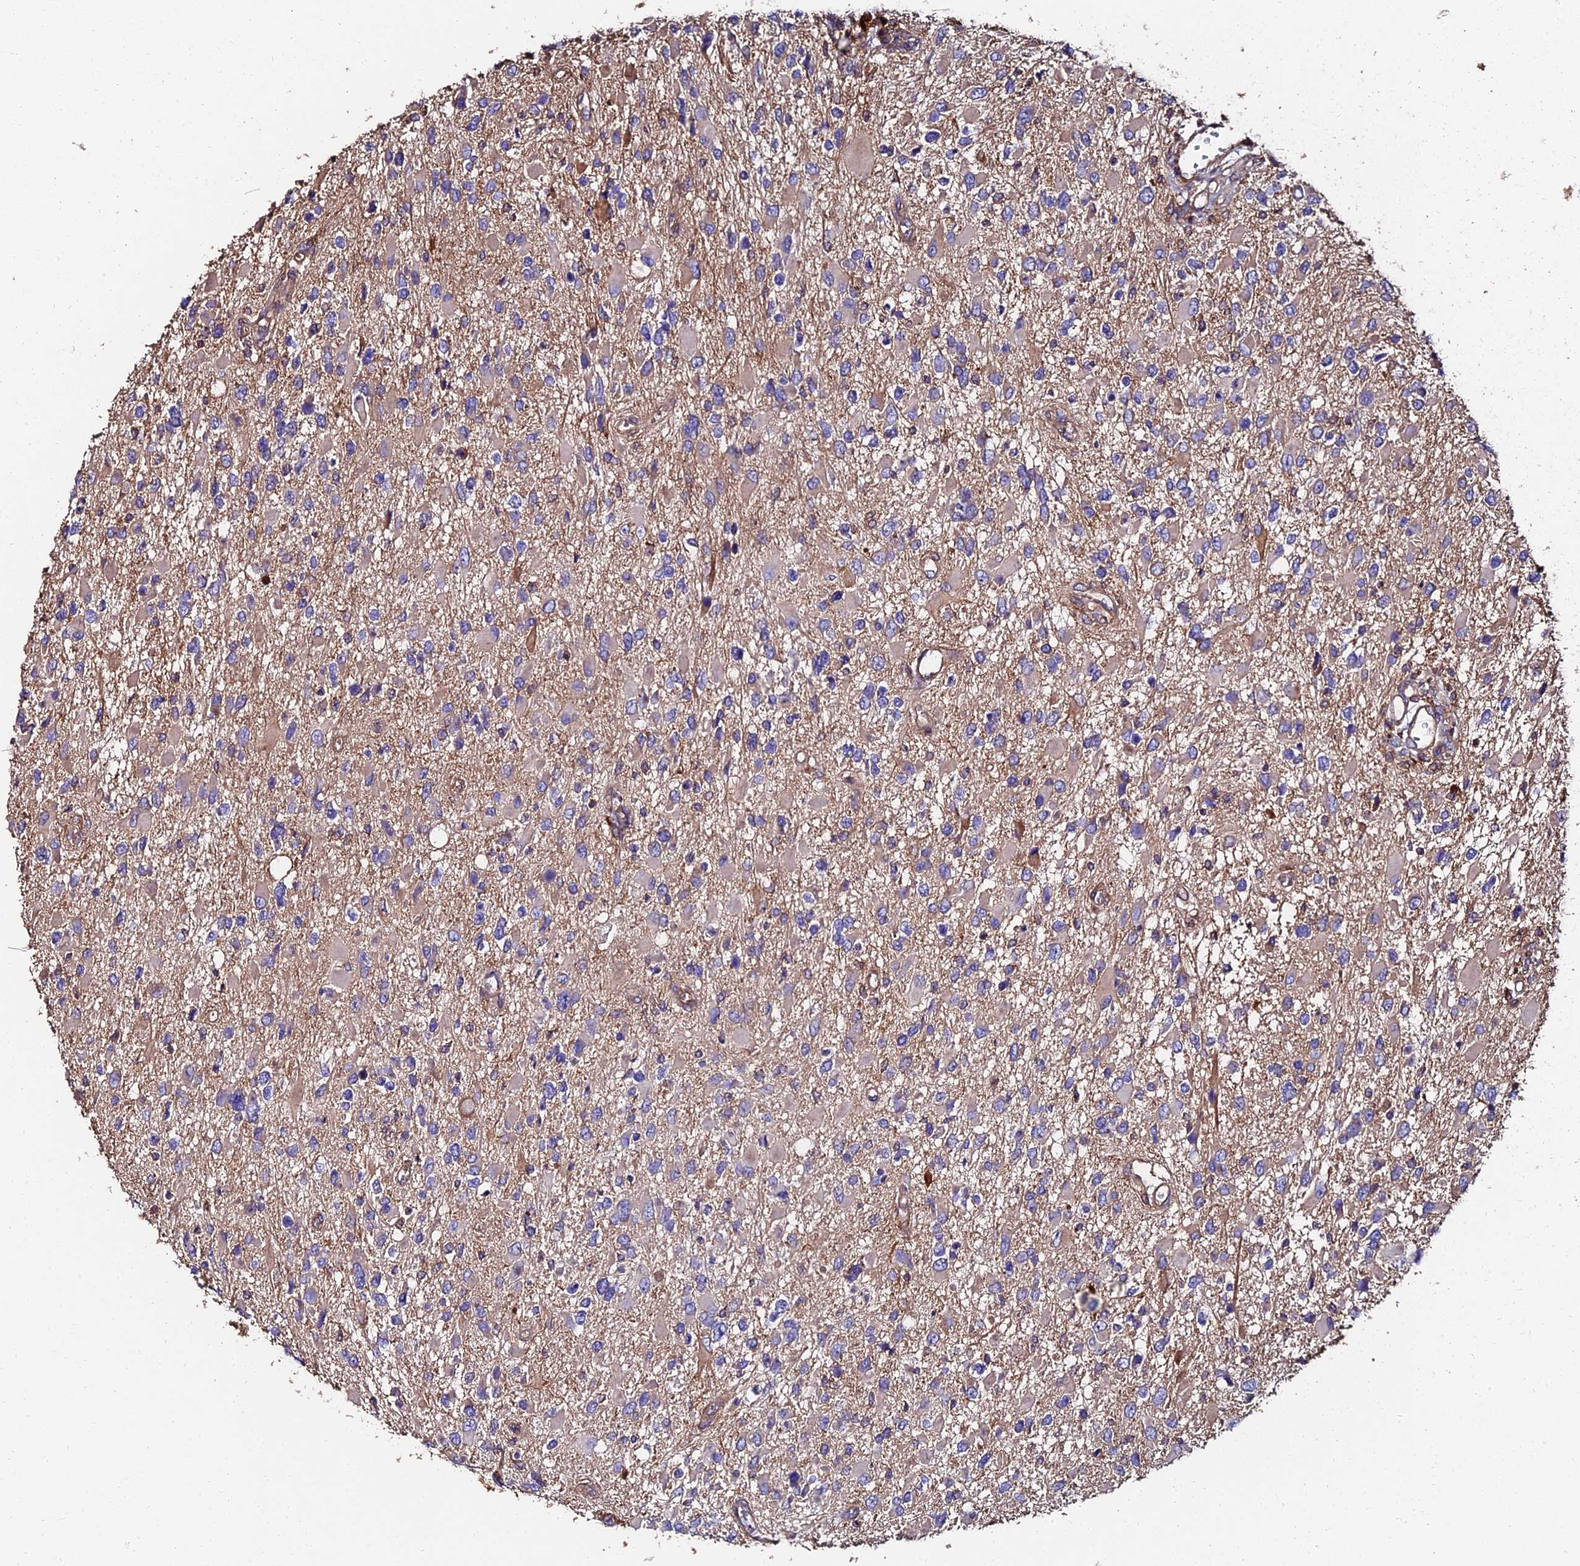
{"staining": {"intensity": "weak", "quantity": "<25%", "location": "cytoplasmic/membranous"}, "tissue": "glioma", "cell_type": "Tumor cells", "image_type": "cancer", "snomed": [{"axis": "morphology", "description": "Glioma, malignant, High grade"}, {"axis": "topography", "description": "Brain"}], "caption": "A micrograph of human glioma is negative for staining in tumor cells.", "gene": "EXT1", "patient": {"sex": "male", "age": 53}}